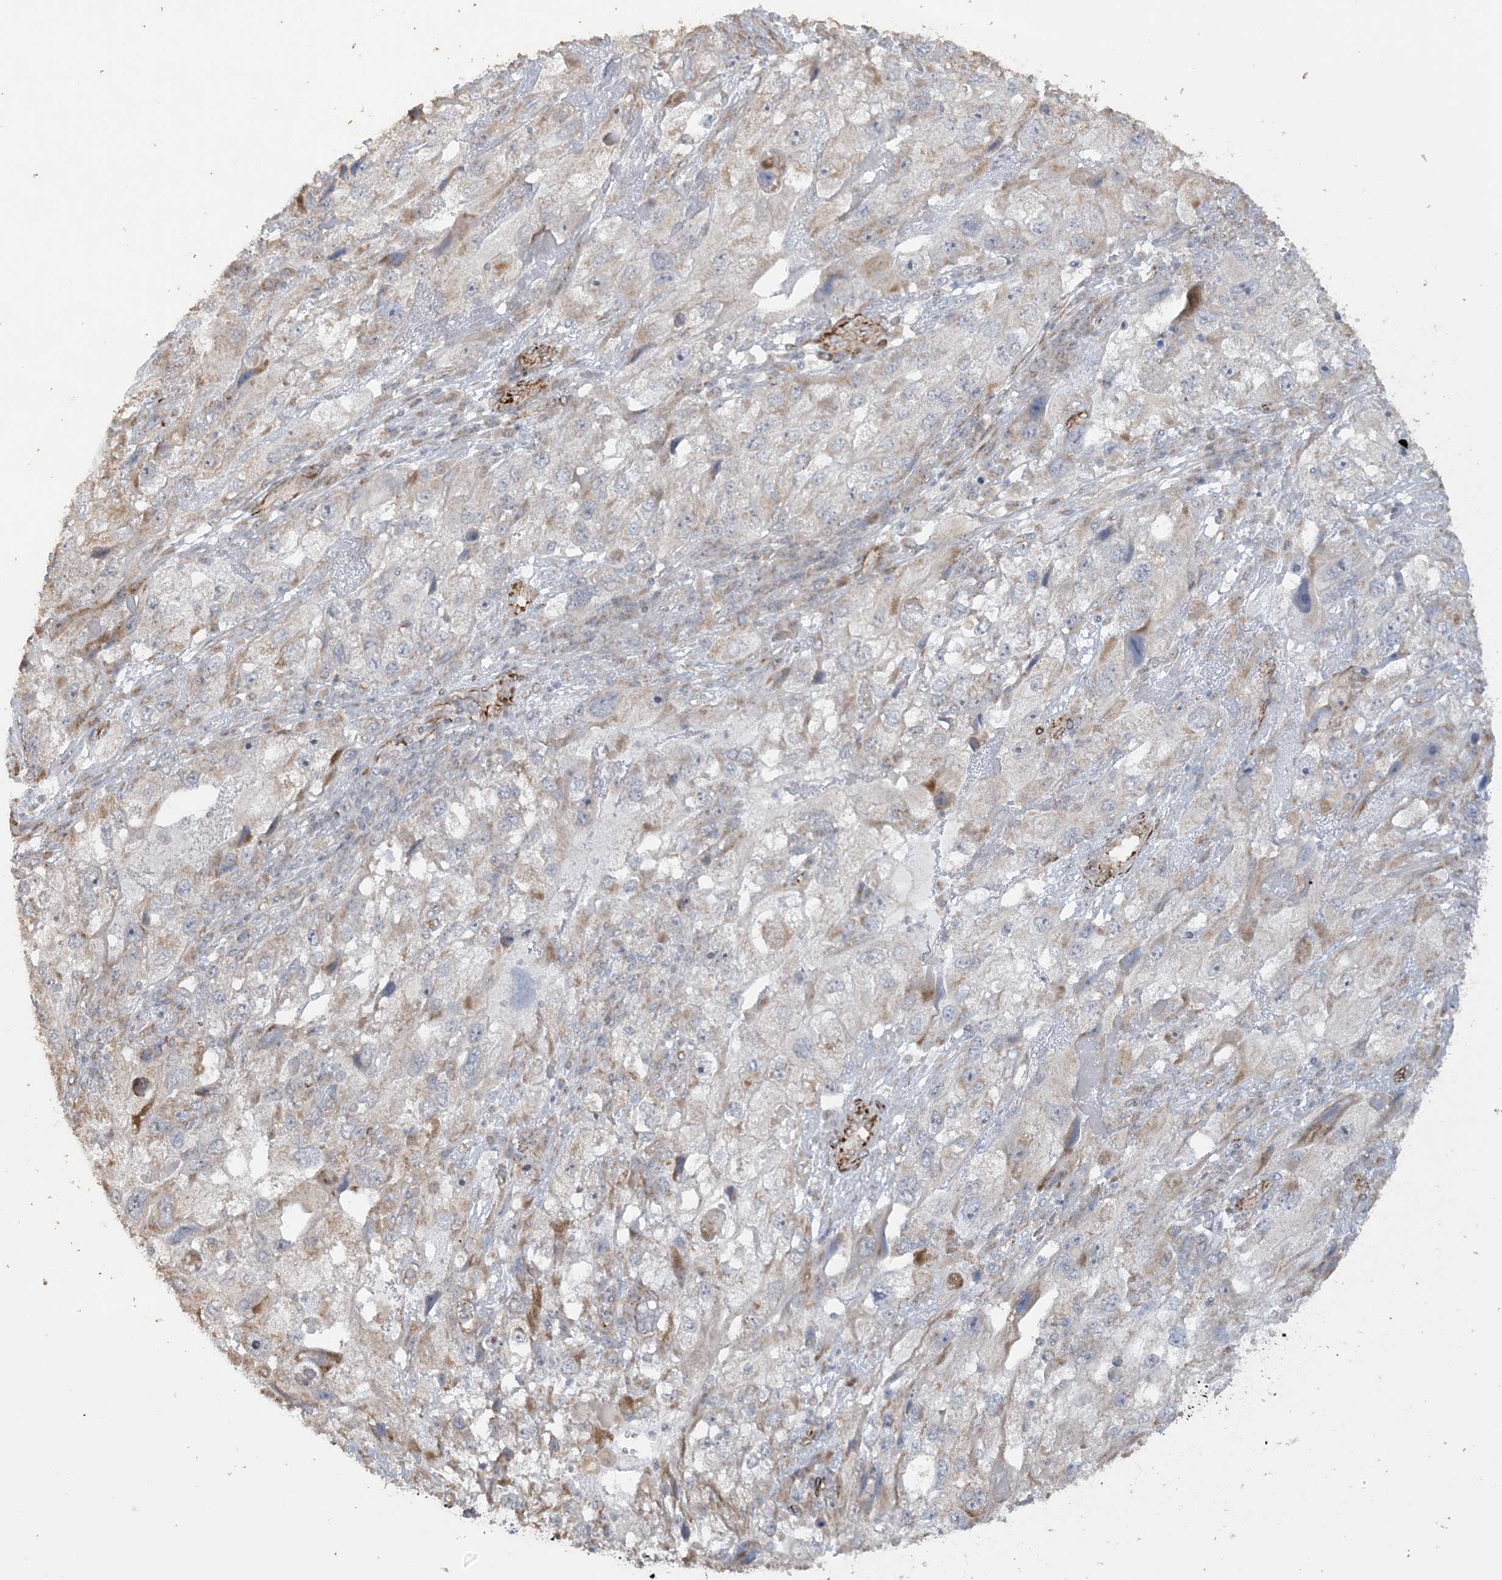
{"staining": {"intensity": "negative", "quantity": "none", "location": "none"}, "tissue": "endometrial cancer", "cell_type": "Tumor cells", "image_type": "cancer", "snomed": [{"axis": "morphology", "description": "Adenocarcinoma, NOS"}, {"axis": "topography", "description": "Endometrium"}], "caption": "DAB immunohistochemical staining of endometrial cancer shows no significant staining in tumor cells.", "gene": "AGA", "patient": {"sex": "female", "age": 49}}